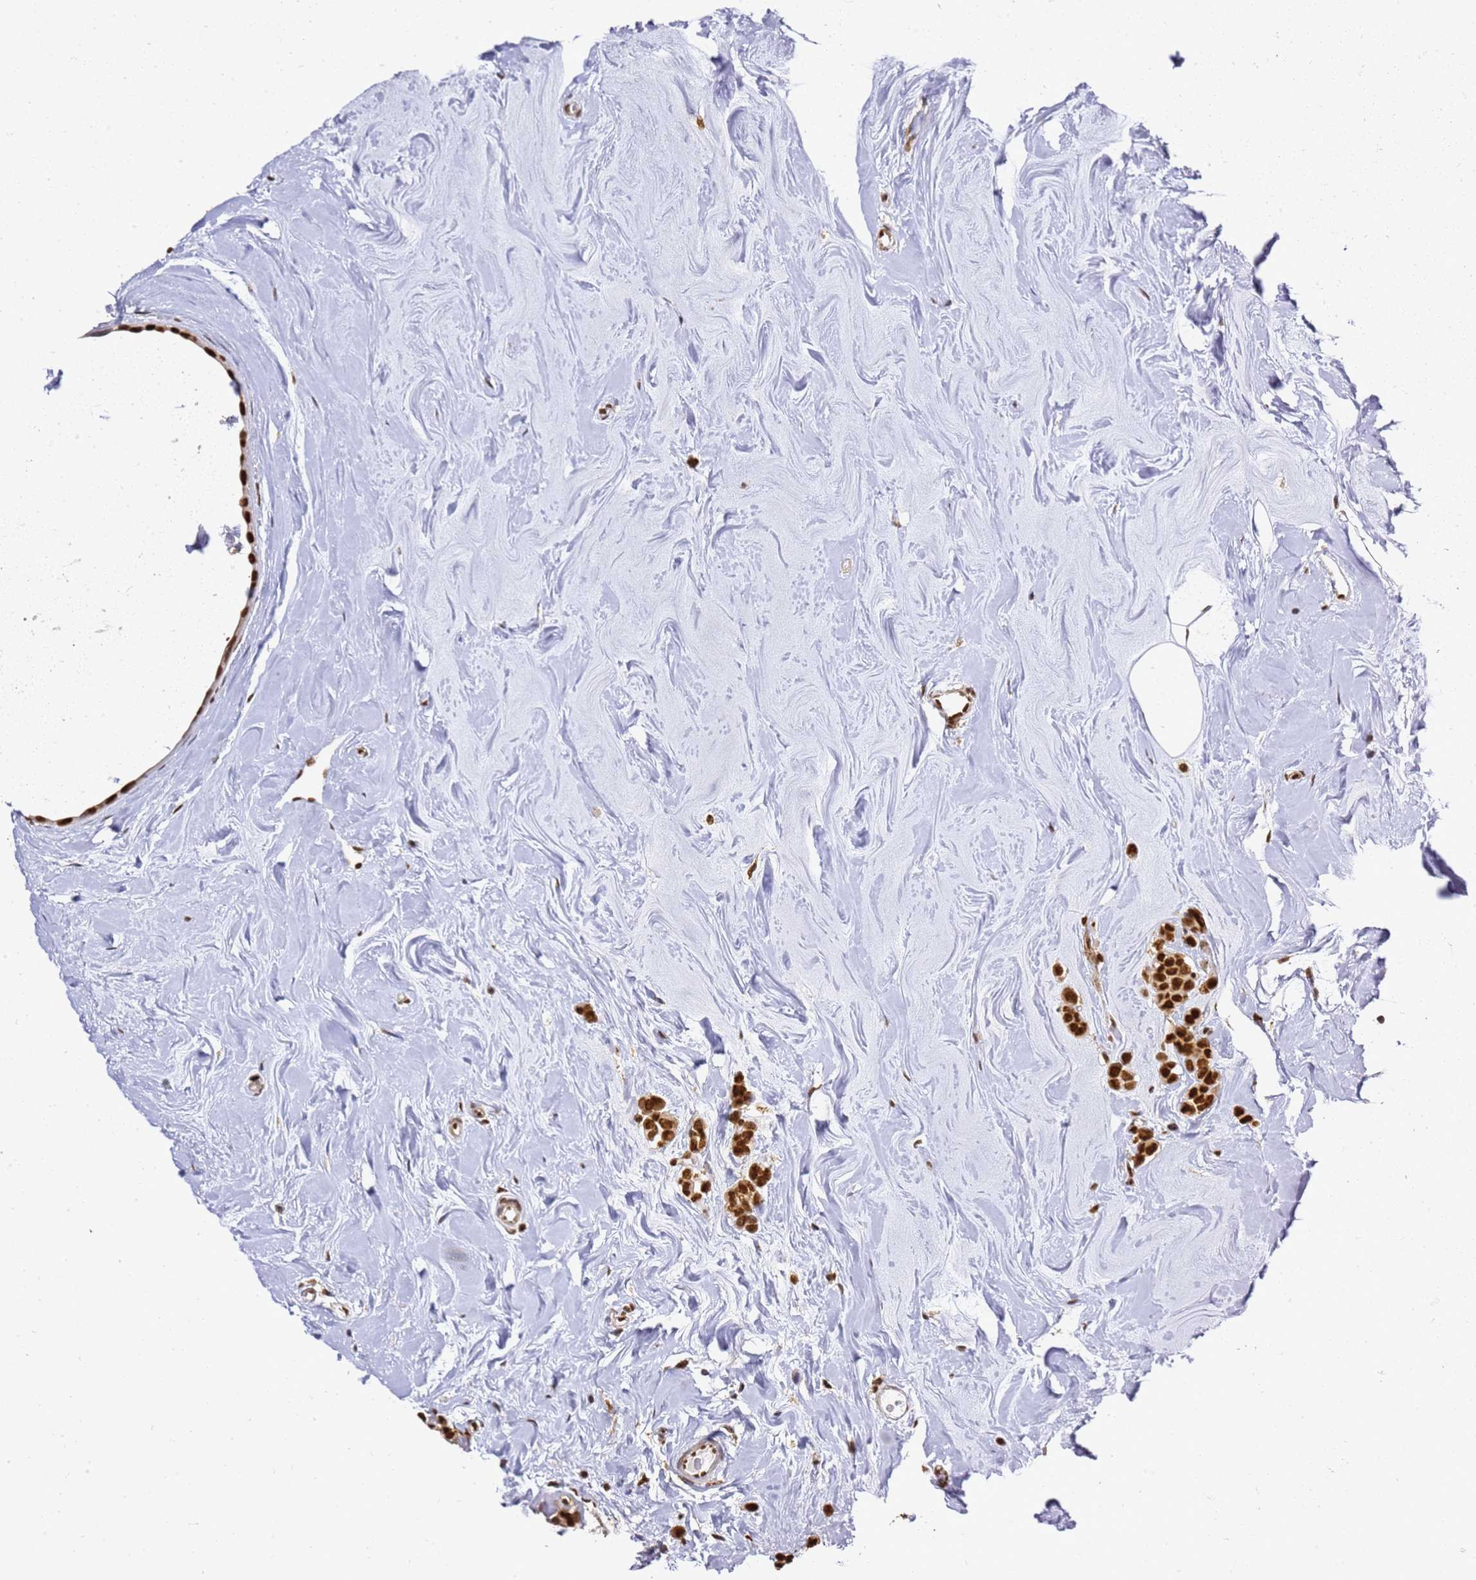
{"staining": {"intensity": "strong", "quantity": ">75%", "location": "nuclear"}, "tissue": "breast cancer", "cell_type": "Tumor cells", "image_type": "cancer", "snomed": [{"axis": "morphology", "description": "Lobular carcinoma"}, {"axis": "topography", "description": "Breast"}], "caption": "Immunohistochemistry of human breast cancer (lobular carcinoma) shows high levels of strong nuclear positivity in approximately >75% of tumor cells.", "gene": "APEX1", "patient": {"sex": "female", "age": 47}}